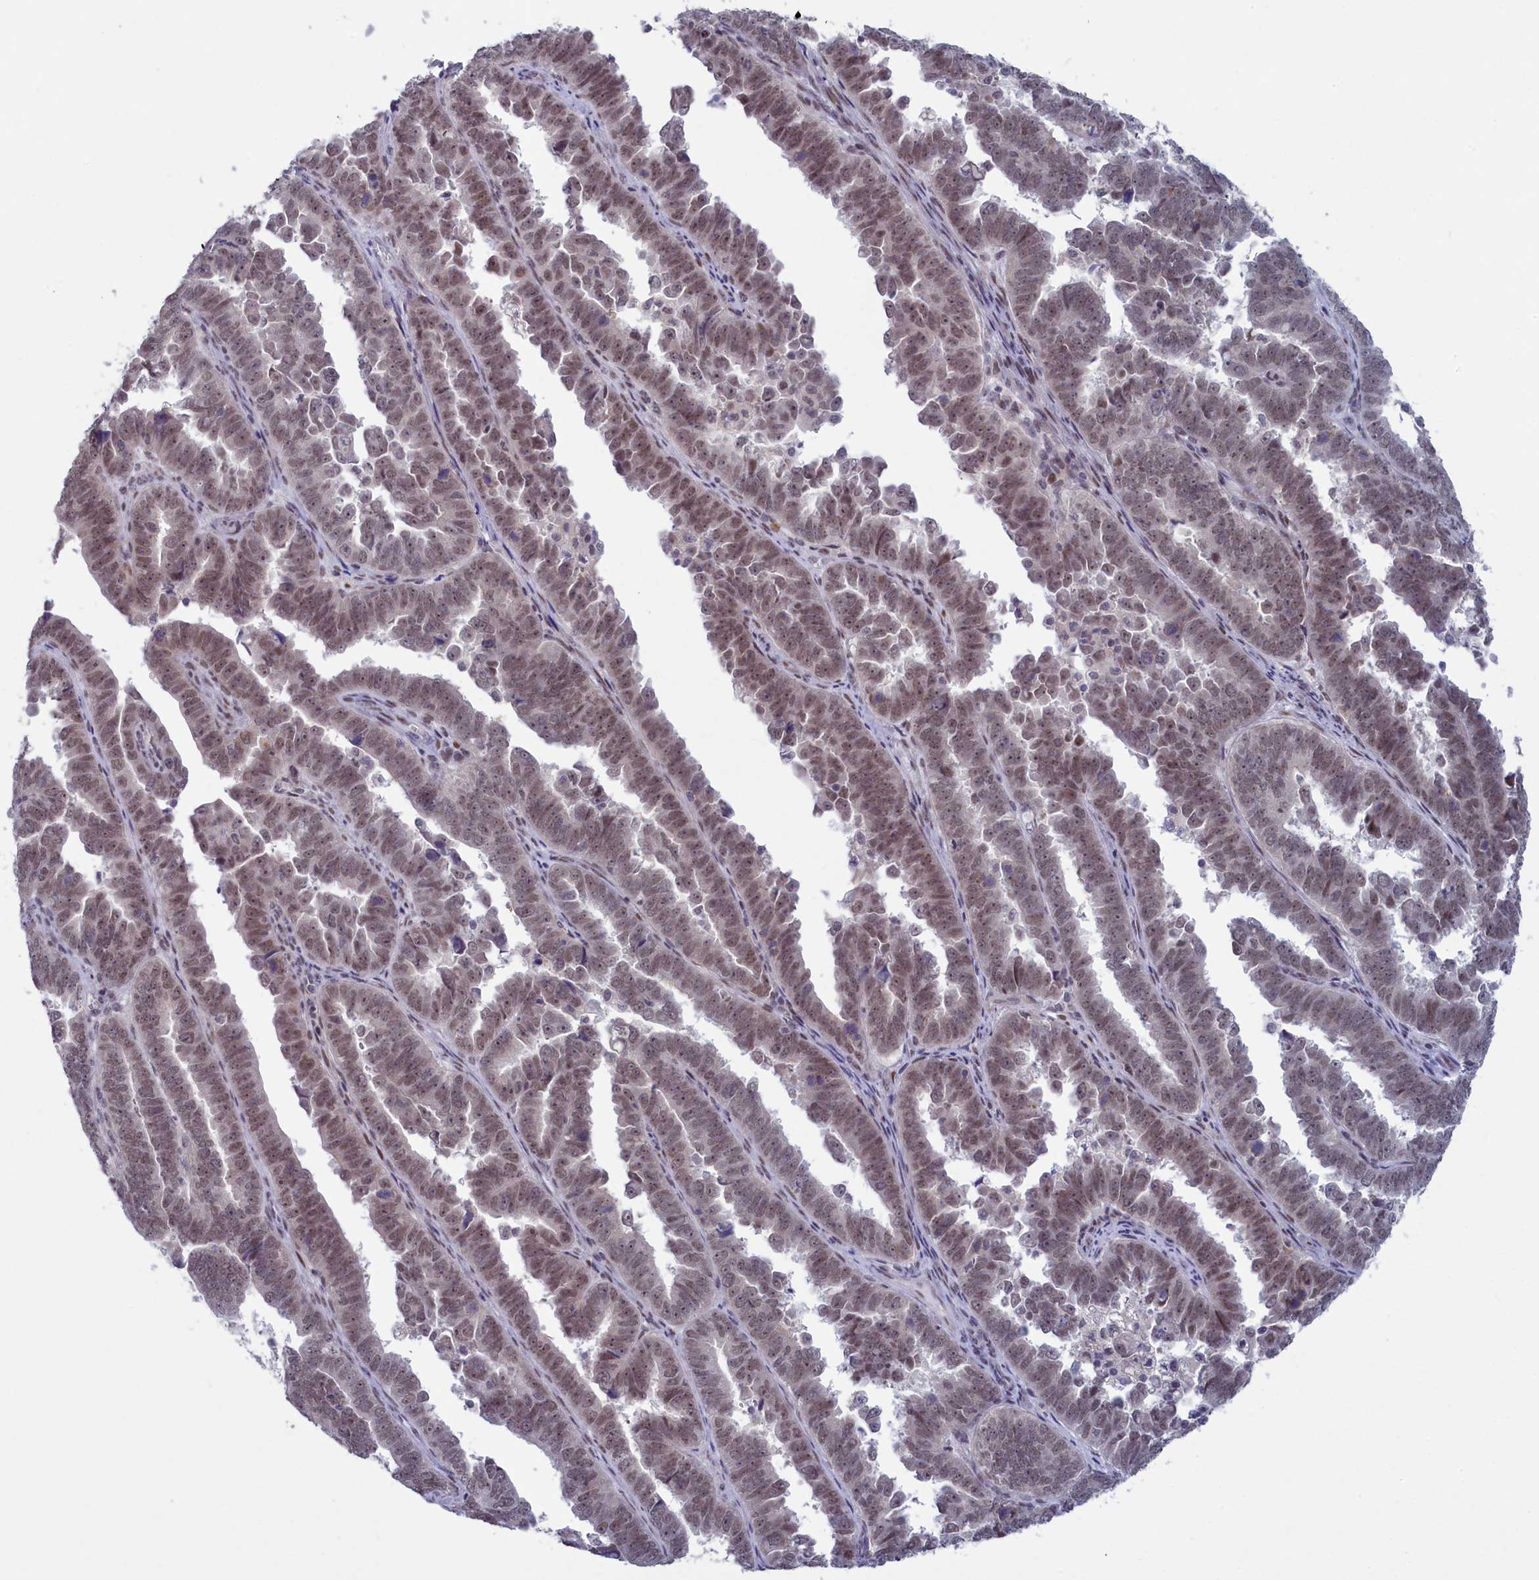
{"staining": {"intensity": "weak", "quantity": "<25%", "location": "nuclear"}, "tissue": "endometrial cancer", "cell_type": "Tumor cells", "image_type": "cancer", "snomed": [{"axis": "morphology", "description": "Adenocarcinoma, NOS"}, {"axis": "topography", "description": "Endometrium"}], "caption": "There is no significant staining in tumor cells of endometrial cancer.", "gene": "ATF7IP2", "patient": {"sex": "female", "age": 75}}